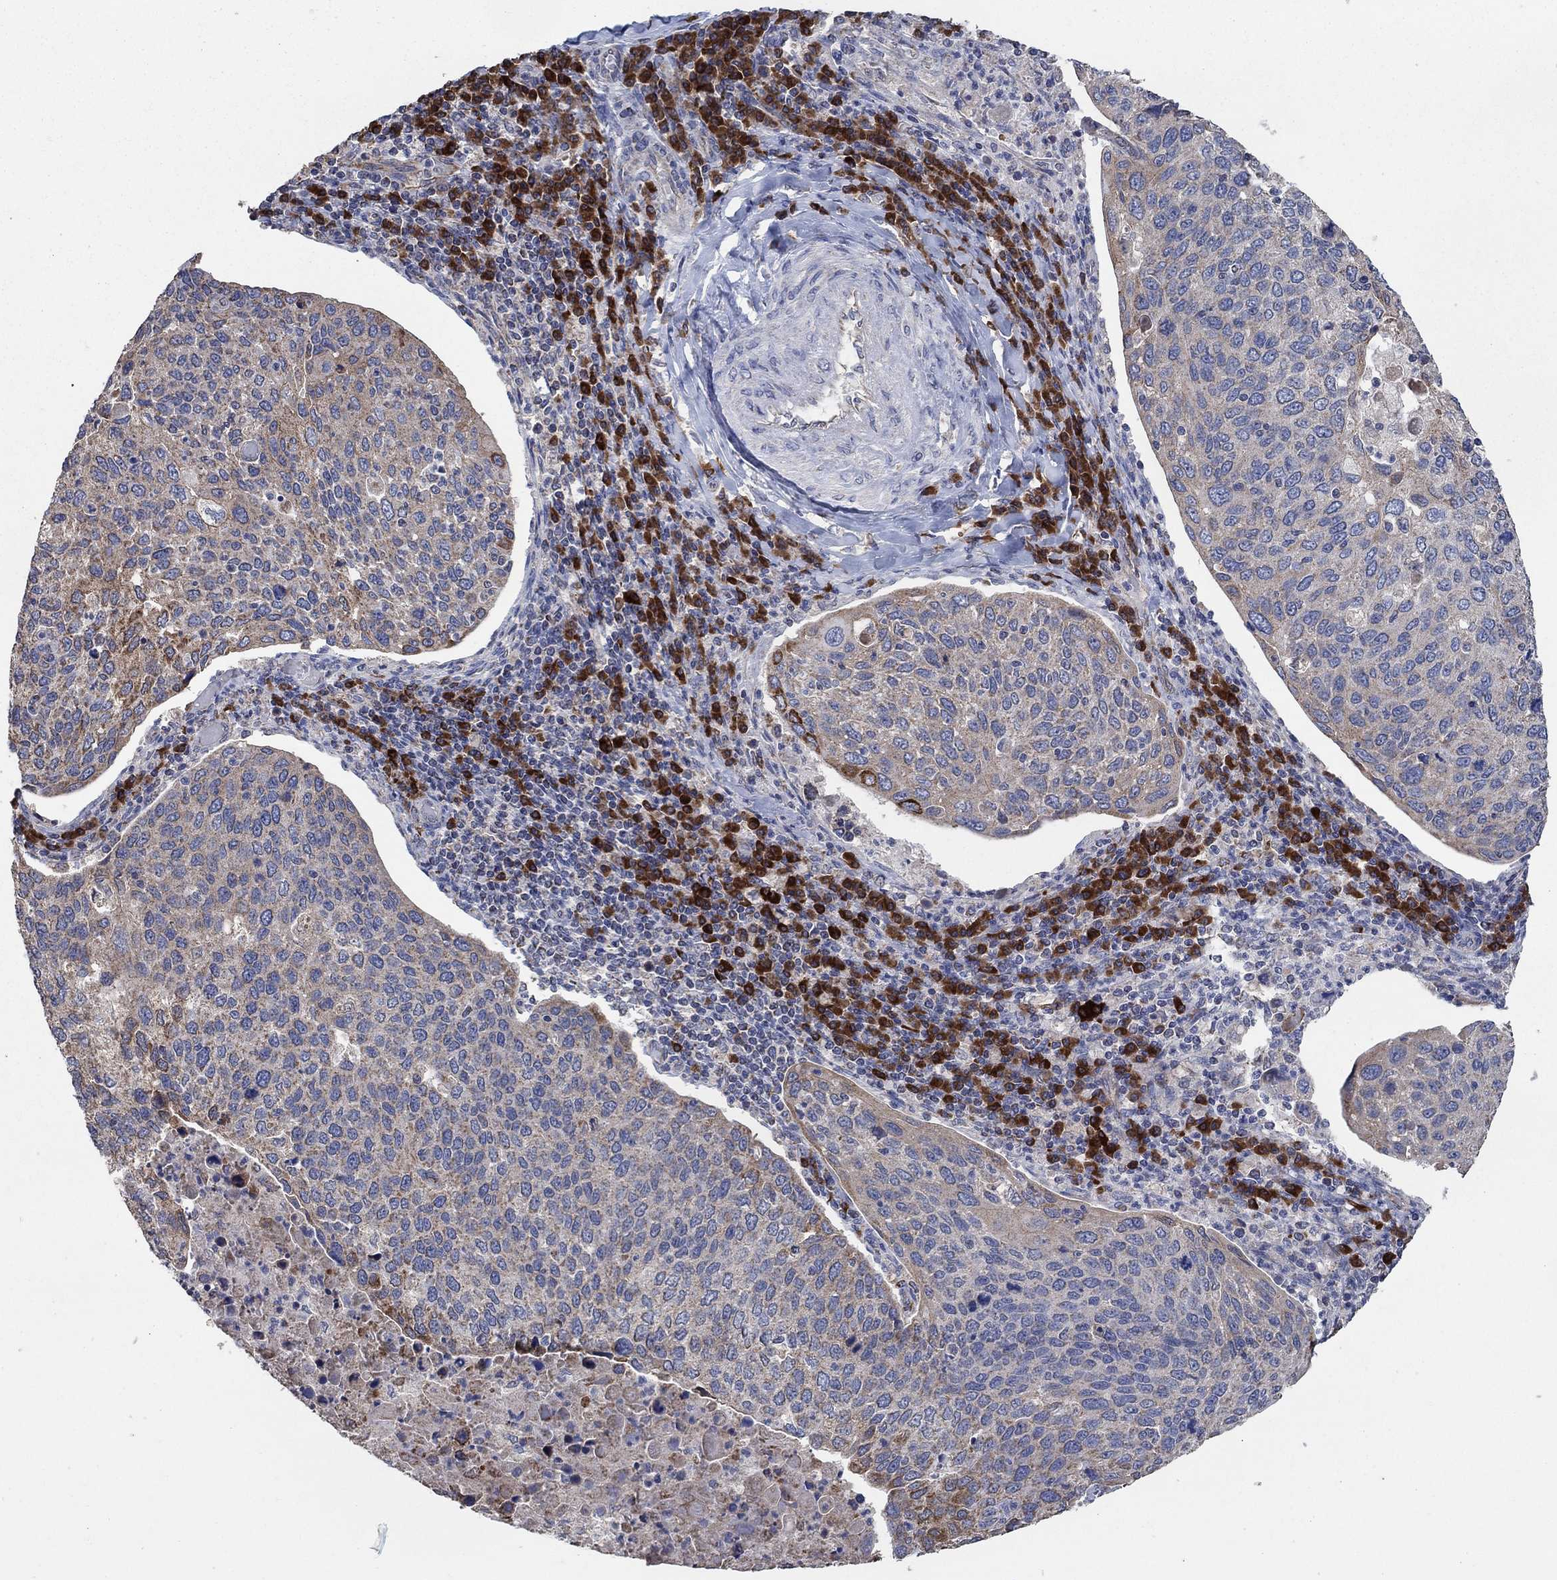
{"staining": {"intensity": "weak", "quantity": ">75%", "location": "cytoplasmic/membranous"}, "tissue": "cervical cancer", "cell_type": "Tumor cells", "image_type": "cancer", "snomed": [{"axis": "morphology", "description": "Squamous cell carcinoma, NOS"}, {"axis": "topography", "description": "Cervix"}], "caption": "About >75% of tumor cells in human cervical squamous cell carcinoma demonstrate weak cytoplasmic/membranous protein staining as visualized by brown immunohistochemical staining.", "gene": "HID1", "patient": {"sex": "female", "age": 54}}